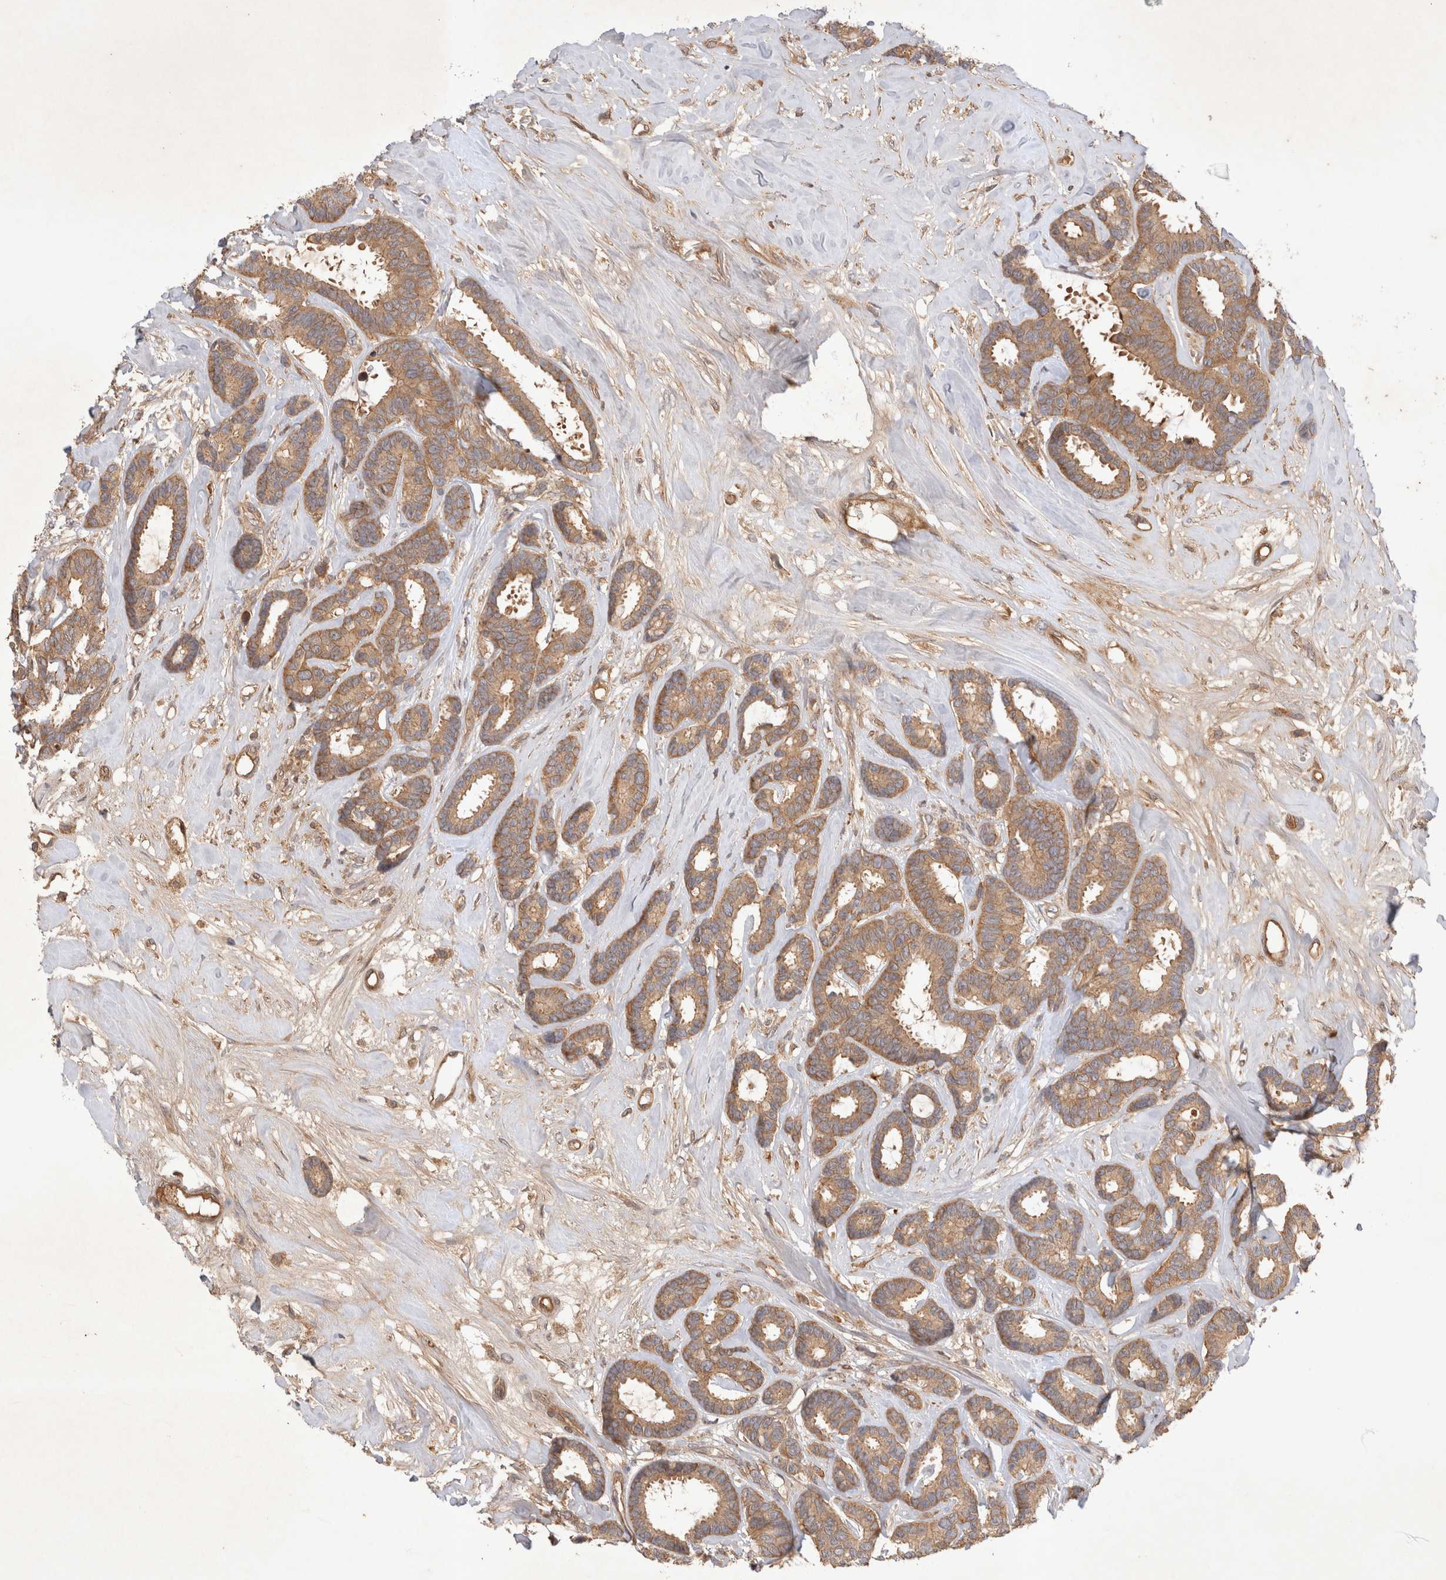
{"staining": {"intensity": "moderate", "quantity": ">75%", "location": "cytoplasmic/membranous"}, "tissue": "breast cancer", "cell_type": "Tumor cells", "image_type": "cancer", "snomed": [{"axis": "morphology", "description": "Duct carcinoma"}, {"axis": "topography", "description": "Breast"}], "caption": "Human breast cancer stained for a protein (brown) reveals moderate cytoplasmic/membranous positive staining in approximately >75% of tumor cells.", "gene": "YES1", "patient": {"sex": "female", "age": 87}}